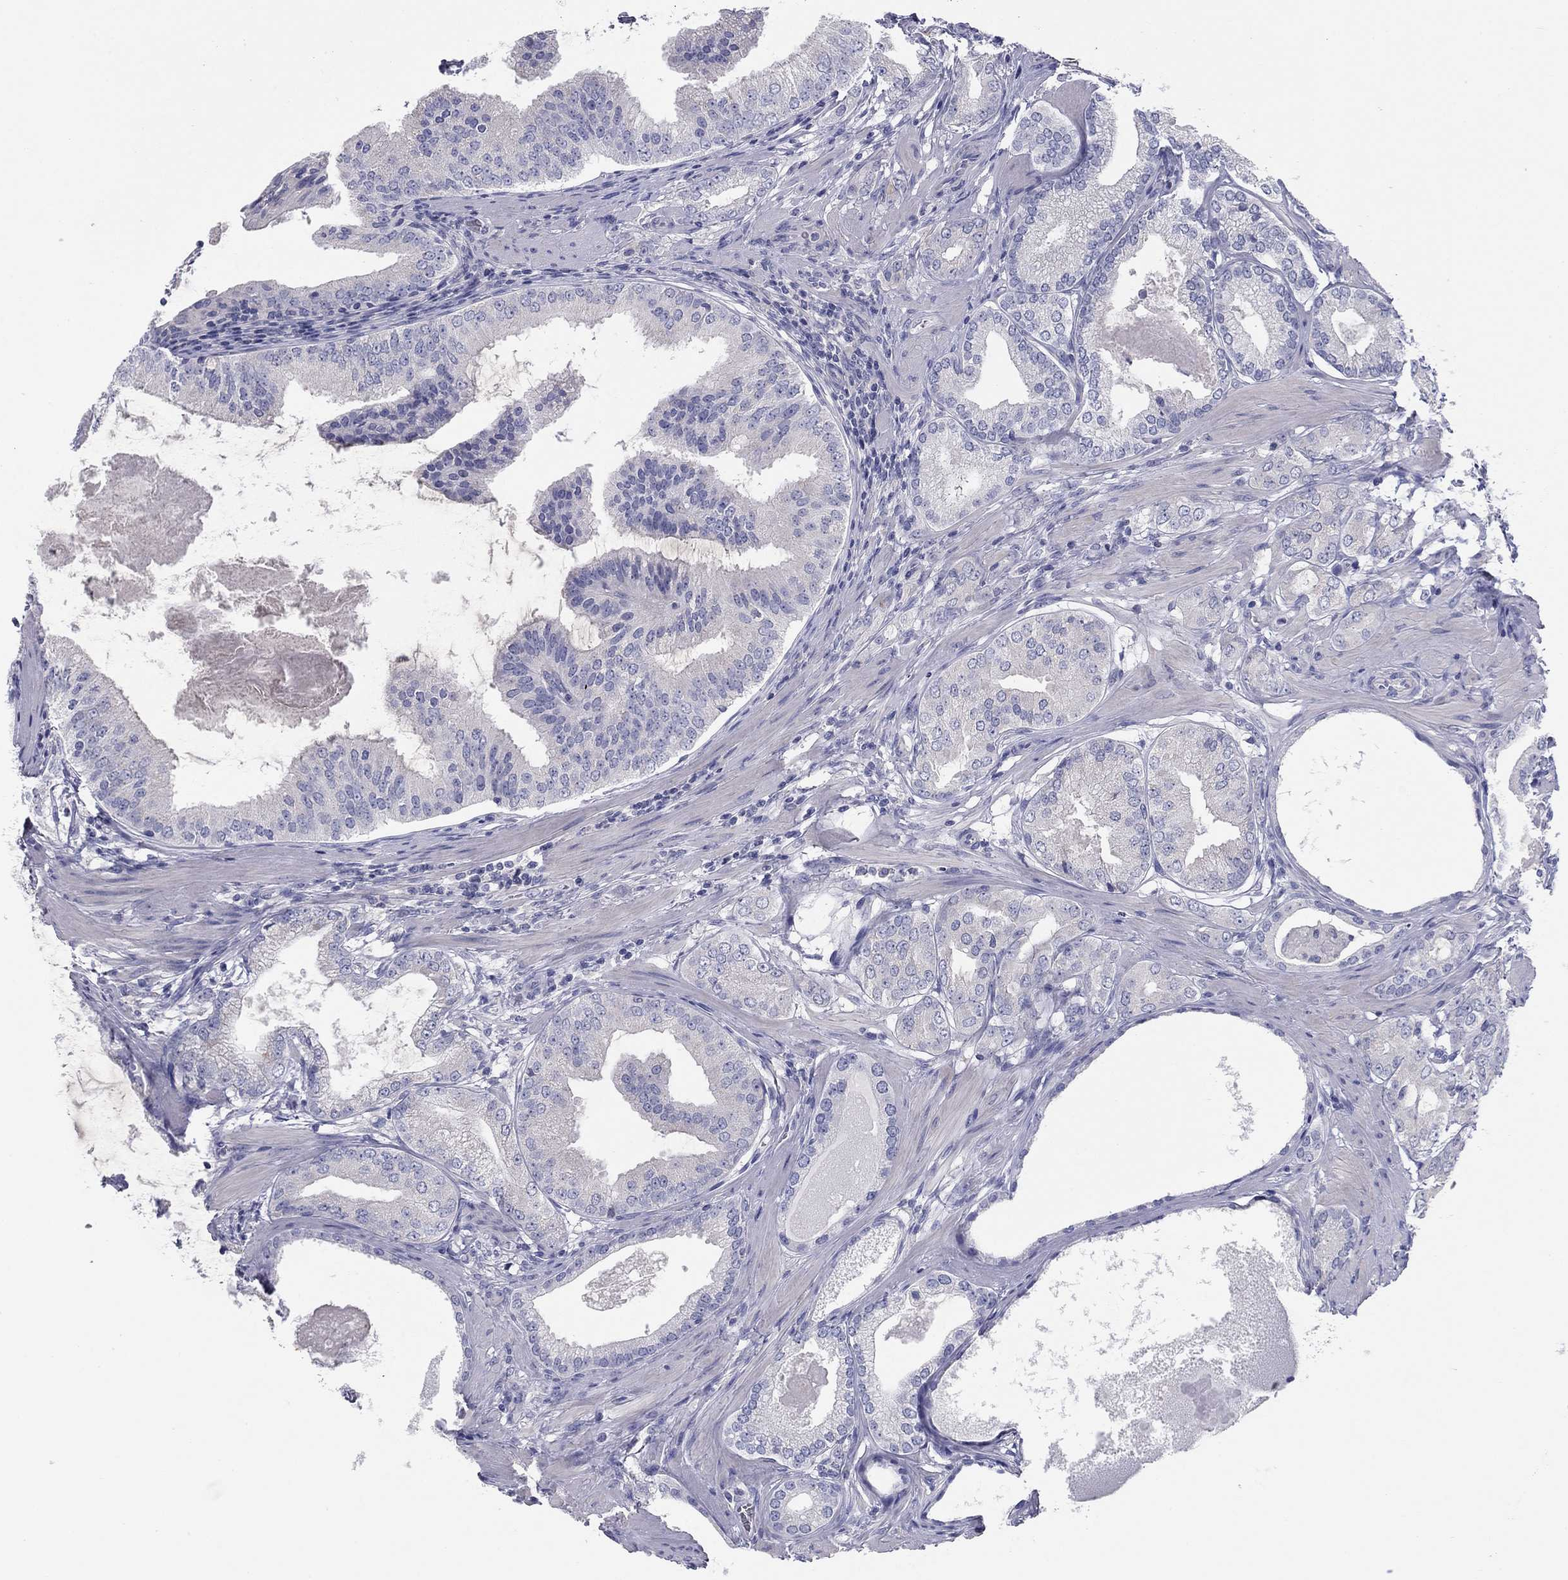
{"staining": {"intensity": "negative", "quantity": "none", "location": "none"}, "tissue": "prostate cancer", "cell_type": "Tumor cells", "image_type": "cancer", "snomed": [{"axis": "morphology", "description": "Adenocarcinoma, High grade"}, {"axis": "topography", "description": "Prostate and seminal vesicle, NOS"}], "caption": "Histopathology image shows no significant protein staining in tumor cells of prostate cancer.", "gene": "GRK7", "patient": {"sex": "male", "age": 62}}